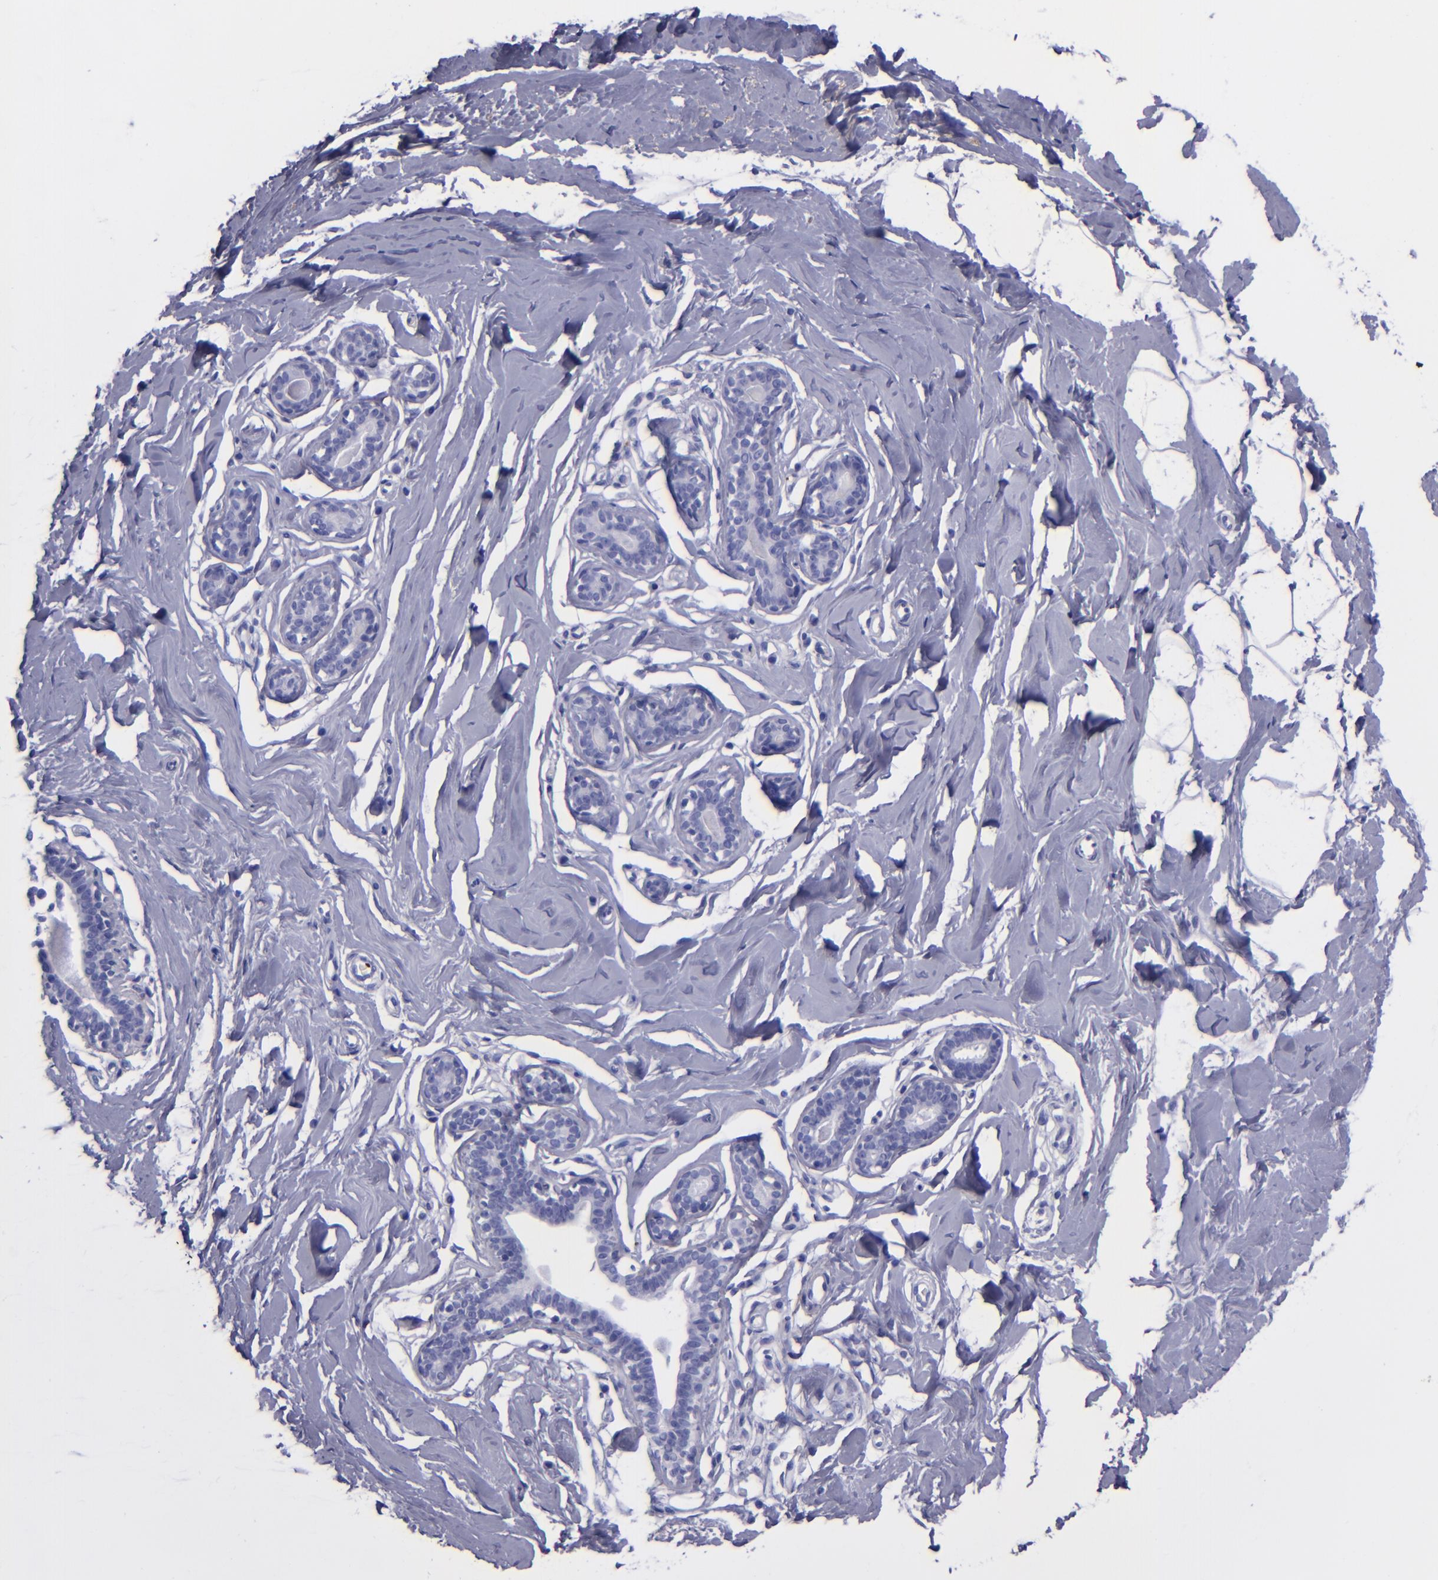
{"staining": {"intensity": "negative", "quantity": "none", "location": "none"}, "tissue": "breast", "cell_type": "Adipocytes", "image_type": "normal", "snomed": [{"axis": "morphology", "description": "Normal tissue, NOS"}, {"axis": "topography", "description": "Breast"}], "caption": "This image is of unremarkable breast stained with immunohistochemistry to label a protein in brown with the nuclei are counter-stained blue. There is no expression in adipocytes. (DAB (3,3'-diaminobenzidine) IHC, high magnification).", "gene": "EFCAB13", "patient": {"sex": "female", "age": 23}}